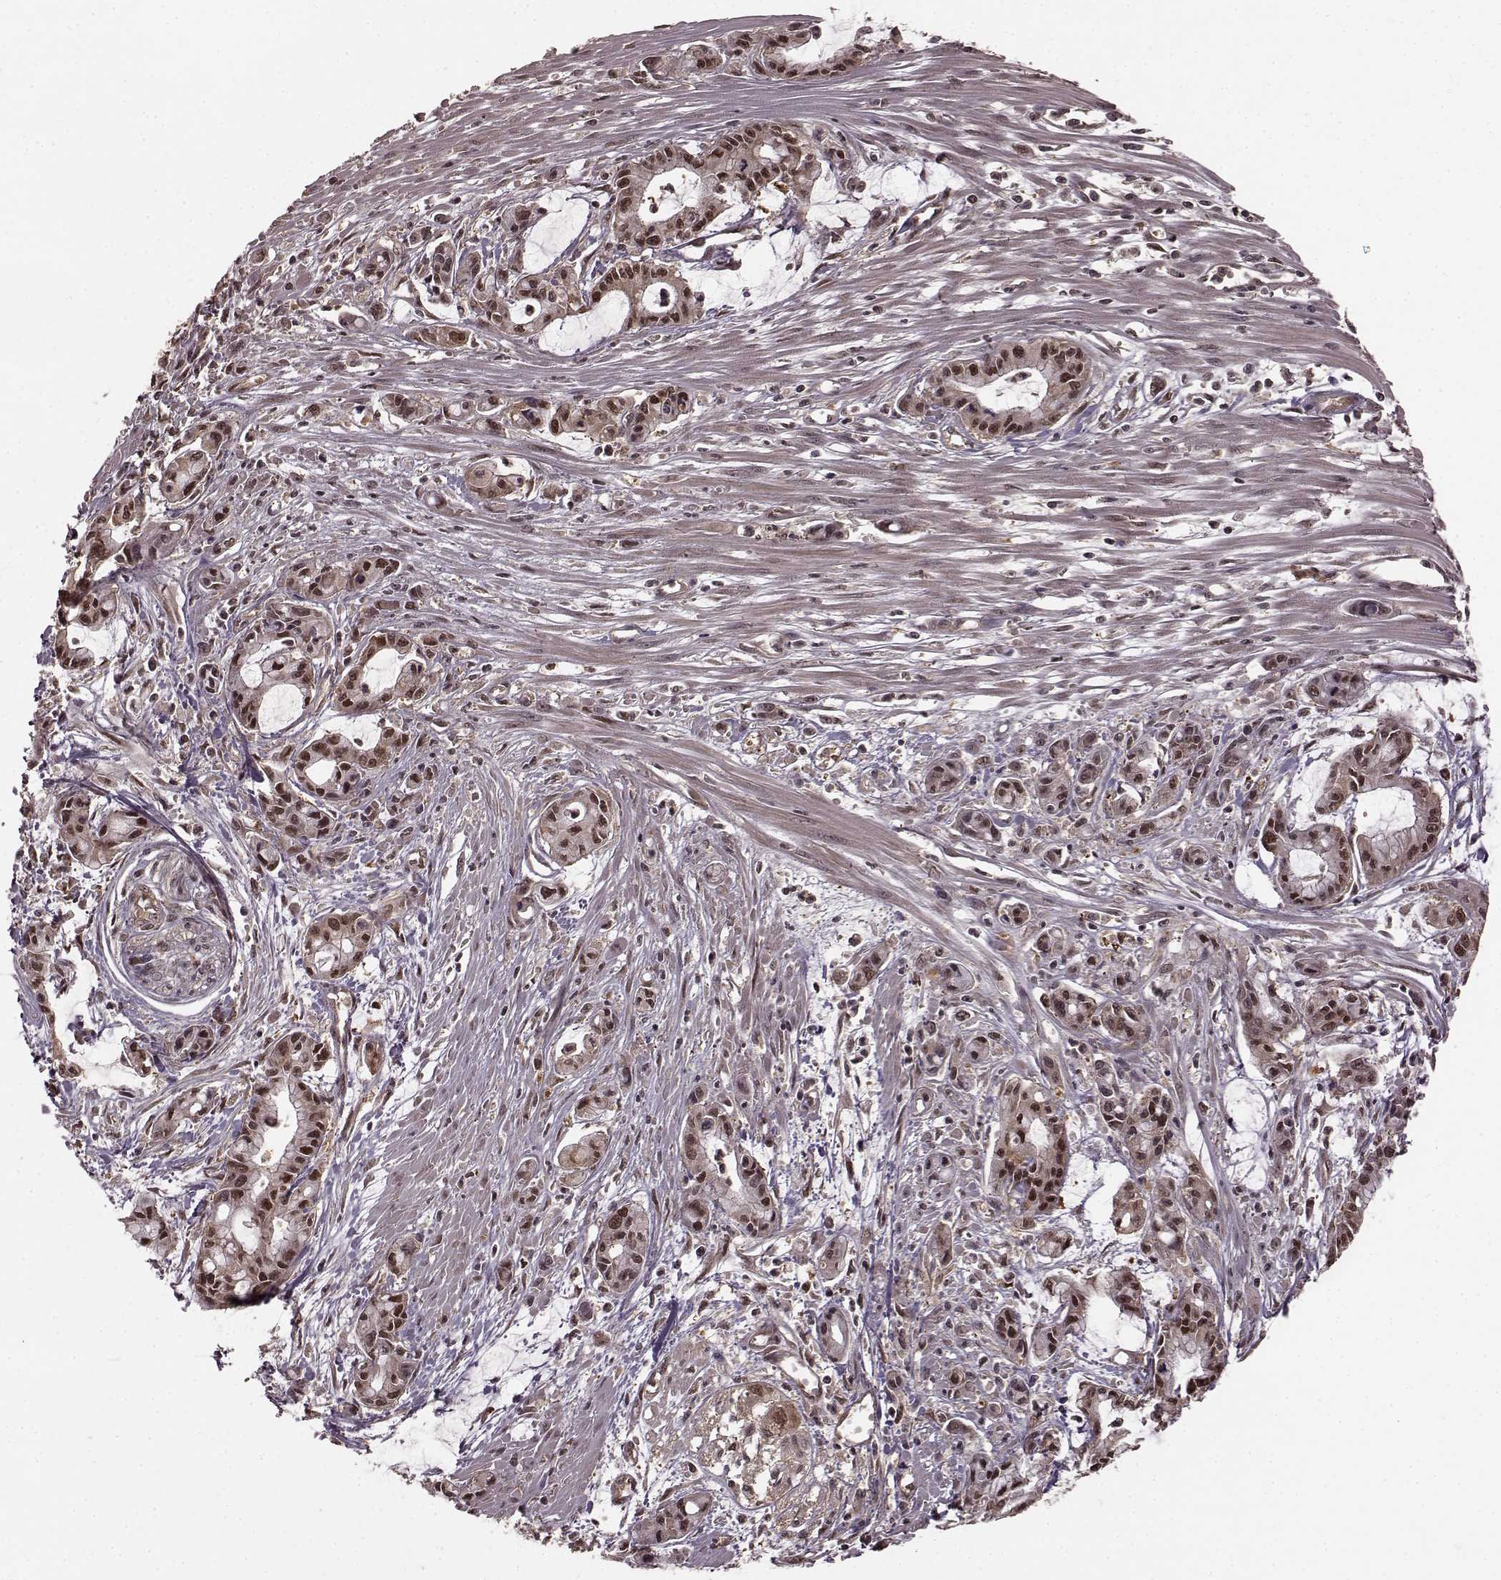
{"staining": {"intensity": "moderate", "quantity": ">75%", "location": "nuclear"}, "tissue": "pancreatic cancer", "cell_type": "Tumor cells", "image_type": "cancer", "snomed": [{"axis": "morphology", "description": "Adenocarcinoma, NOS"}, {"axis": "topography", "description": "Pancreas"}], "caption": "About >75% of tumor cells in pancreatic adenocarcinoma show moderate nuclear protein expression as visualized by brown immunohistochemical staining.", "gene": "GSS", "patient": {"sex": "male", "age": 48}}